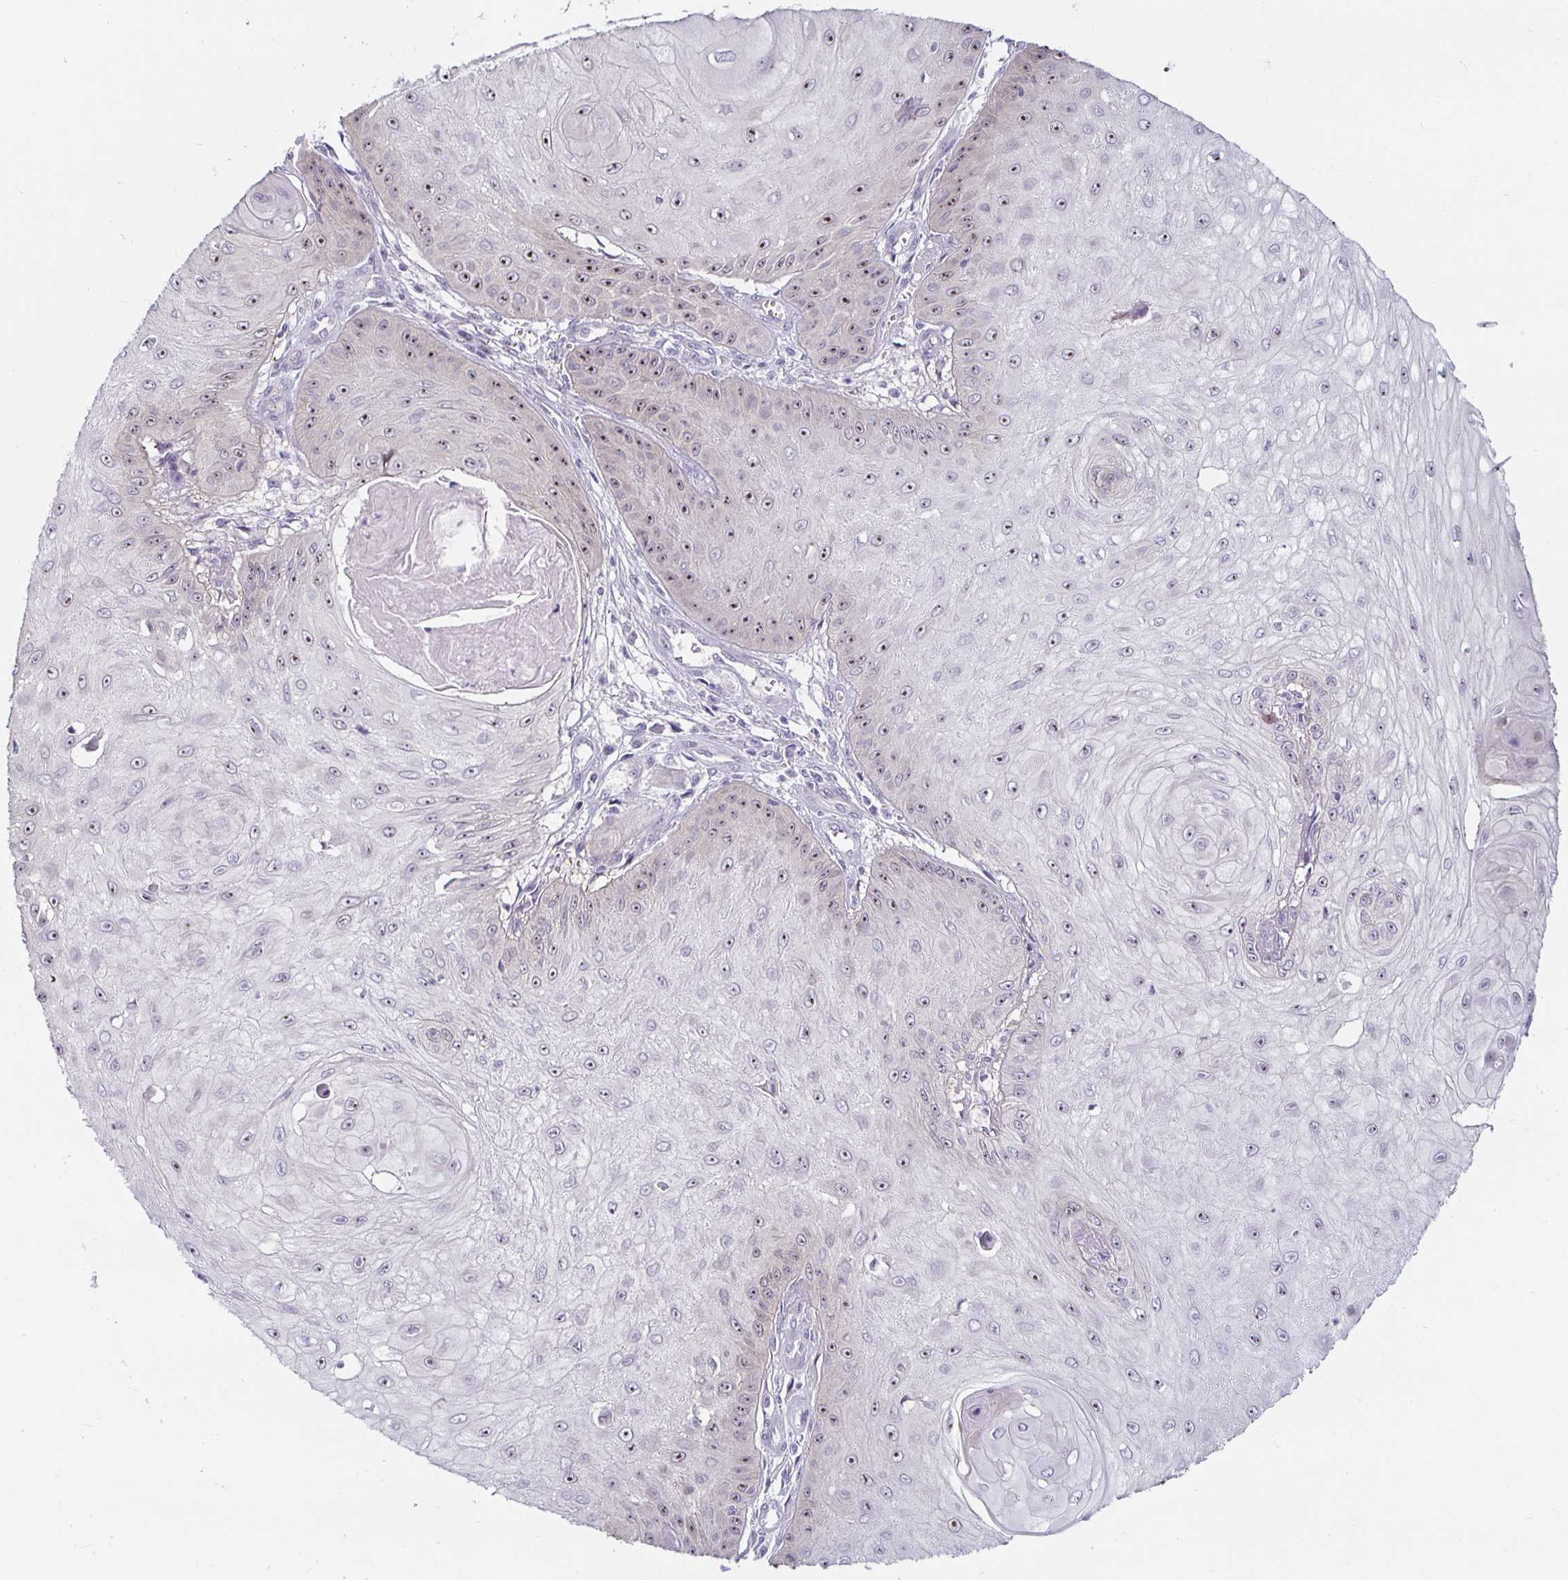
{"staining": {"intensity": "moderate", "quantity": "25%-75%", "location": "nuclear"}, "tissue": "skin cancer", "cell_type": "Tumor cells", "image_type": "cancer", "snomed": [{"axis": "morphology", "description": "Squamous cell carcinoma, NOS"}, {"axis": "topography", "description": "Skin"}], "caption": "Immunohistochemical staining of human skin cancer reveals medium levels of moderate nuclear positivity in approximately 25%-75% of tumor cells.", "gene": "NUP85", "patient": {"sex": "male", "age": 70}}